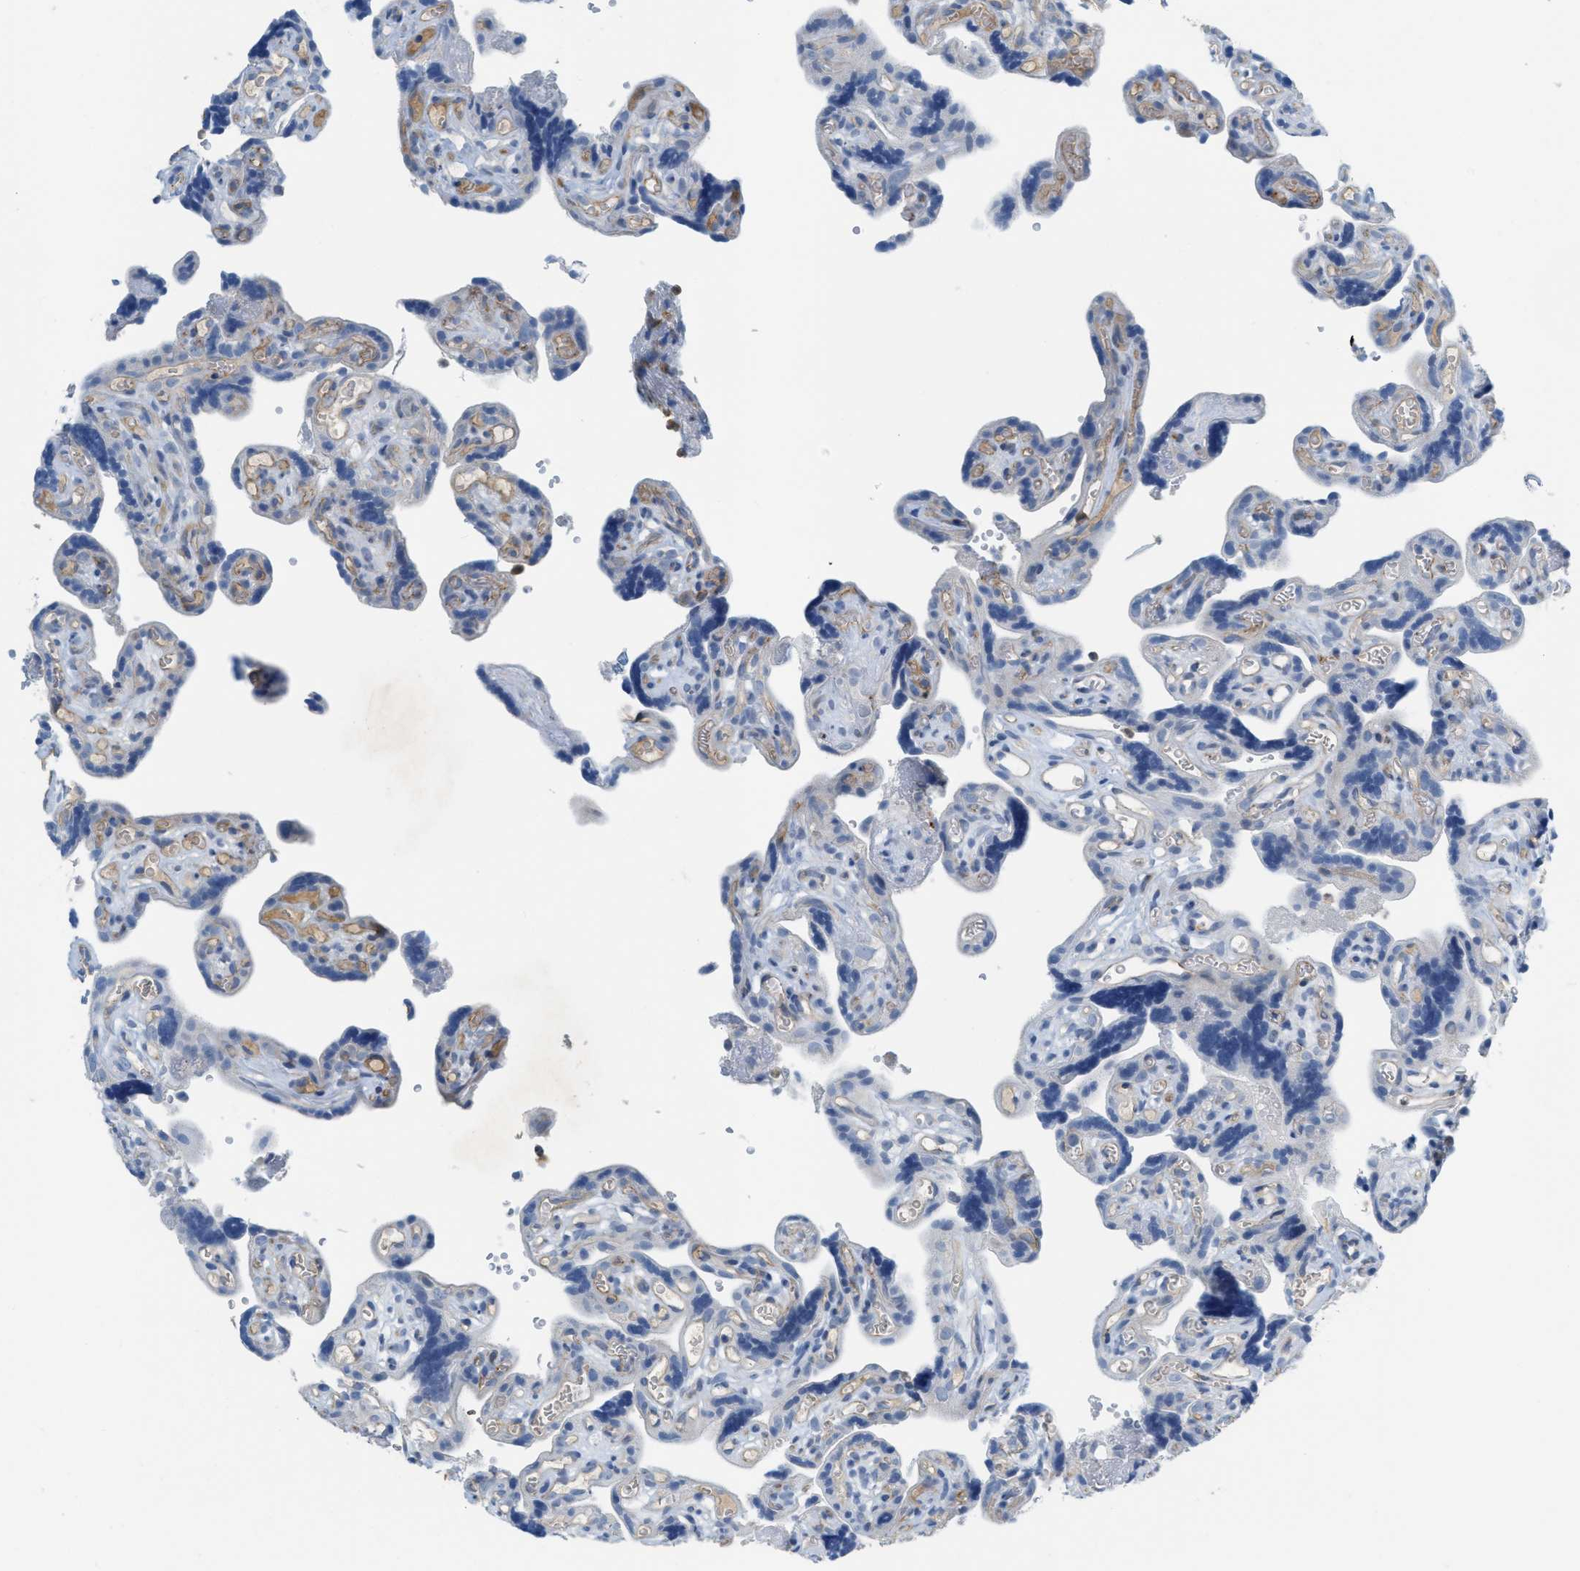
{"staining": {"intensity": "negative", "quantity": "none", "location": "none"}, "tissue": "placenta", "cell_type": "Decidual cells", "image_type": "normal", "snomed": [{"axis": "morphology", "description": "Normal tissue, NOS"}, {"axis": "topography", "description": "Placenta"}], "caption": "Placenta stained for a protein using IHC demonstrates no staining decidual cells.", "gene": "CRB3", "patient": {"sex": "female", "age": 30}}